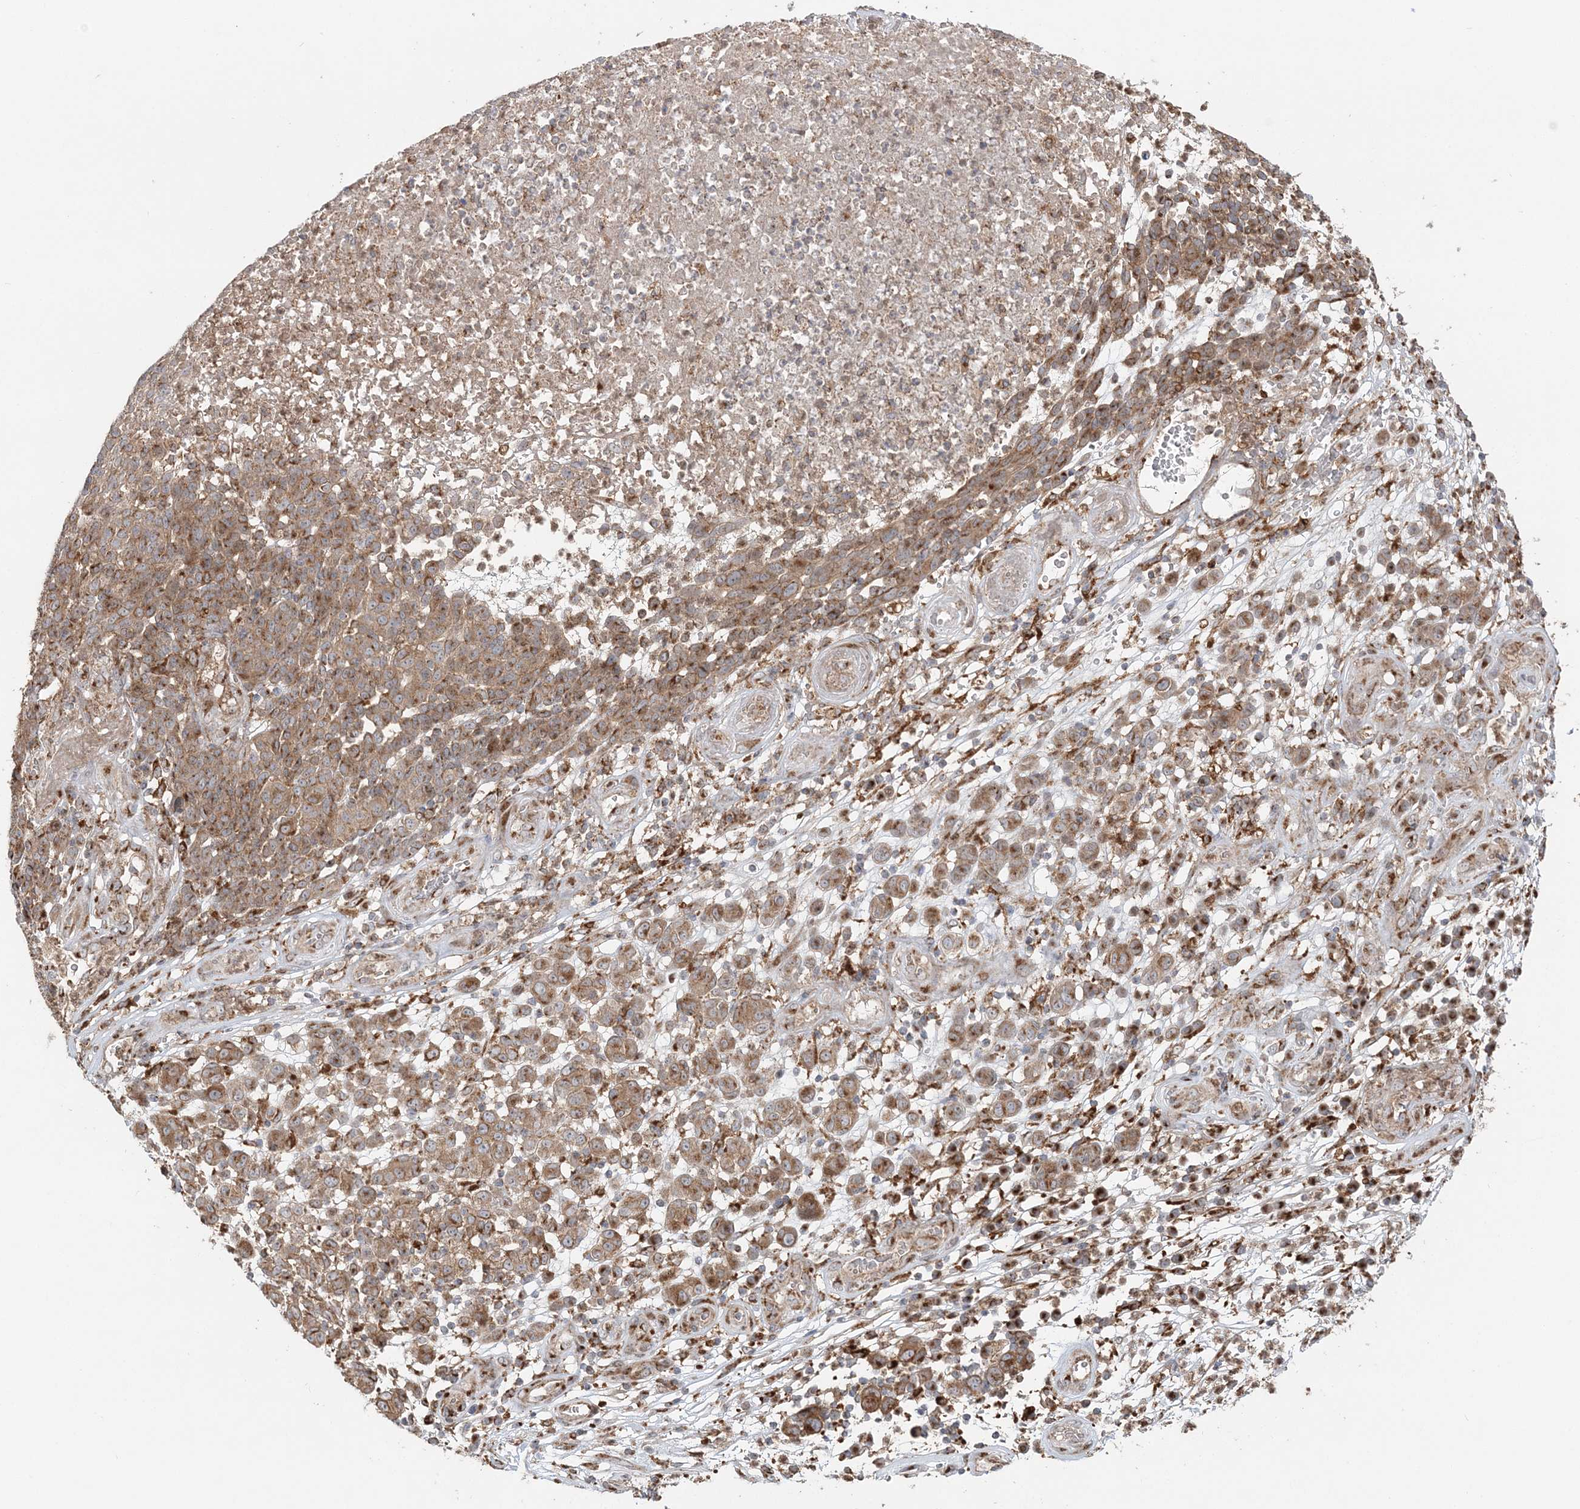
{"staining": {"intensity": "moderate", "quantity": ">75%", "location": "cytoplasmic/membranous"}, "tissue": "melanoma", "cell_type": "Tumor cells", "image_type": "cancer", "snomed": [{"axis": "morphology", "description": "Malignant melanoma, NOS"}, {"axis": "topography", "description": "Skin"}], "caption": "Melanoma stained for a protein (brown) reveals moderate cytoplasmic/membranous positive expression in about >75% of tumor cells.", "gene": "ABCC3", "patient": {"sex": "male", "age": 49}}